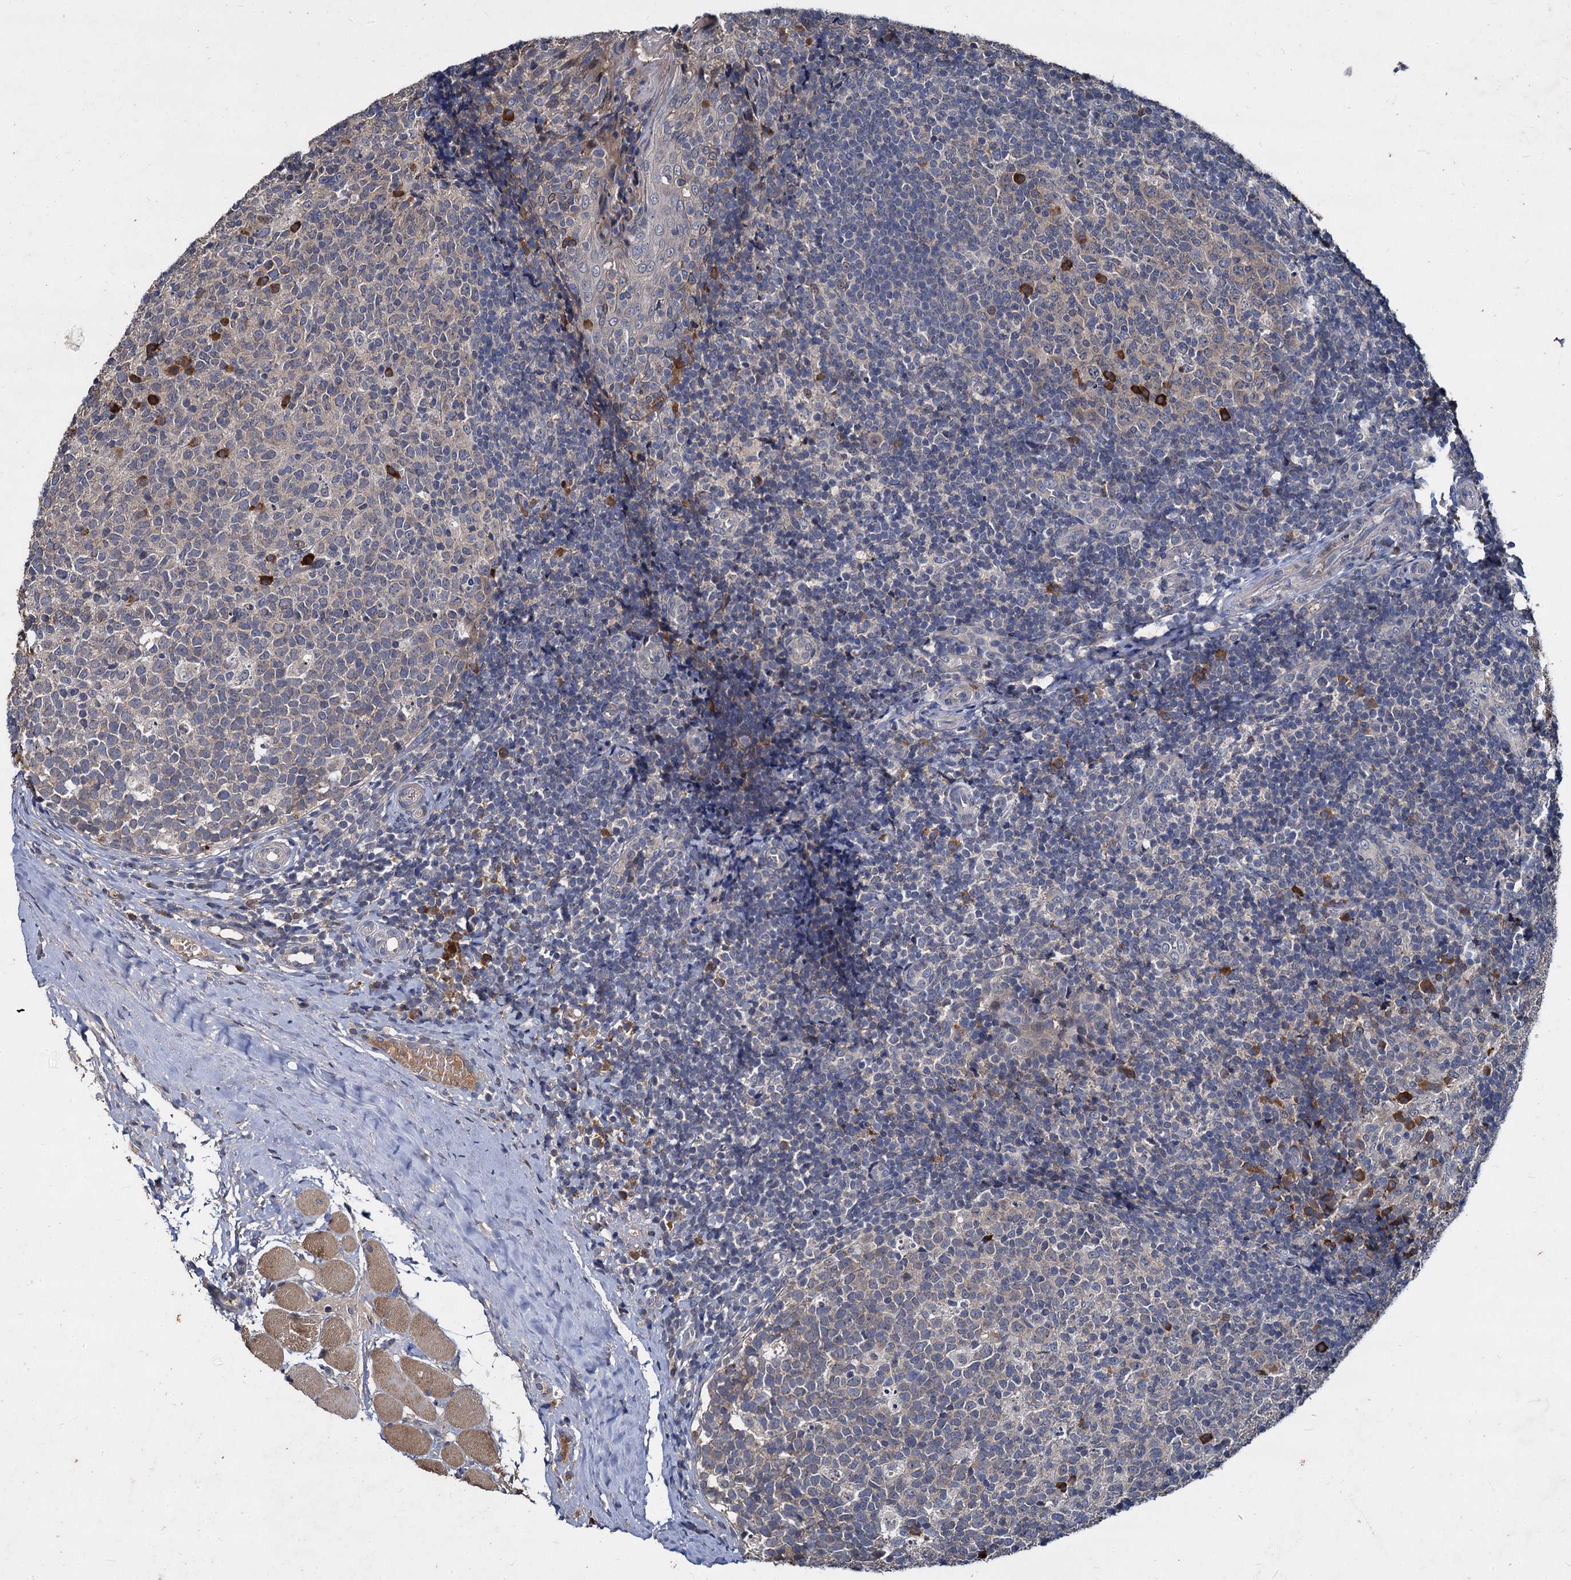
{"staining": {"intensity": "strong", "quantity": "<25%", "location": "cytoplasmic/membranous"}, "tissue": "tonsil", "cell_type": "Germinal center cells", "image_type": "normal", "snomed": [{"axis": "morphology", "description": "Normal tissue, NOS"}, {"axis": "topography", "description": "Tonsil"}], "caption": "Strong cytoplasmic/membranous expression is identified in about <25% of germinal center cells in benign tonsil.", "gene": "CCDC184", "patient": {"sex": "female", "age": 19}}